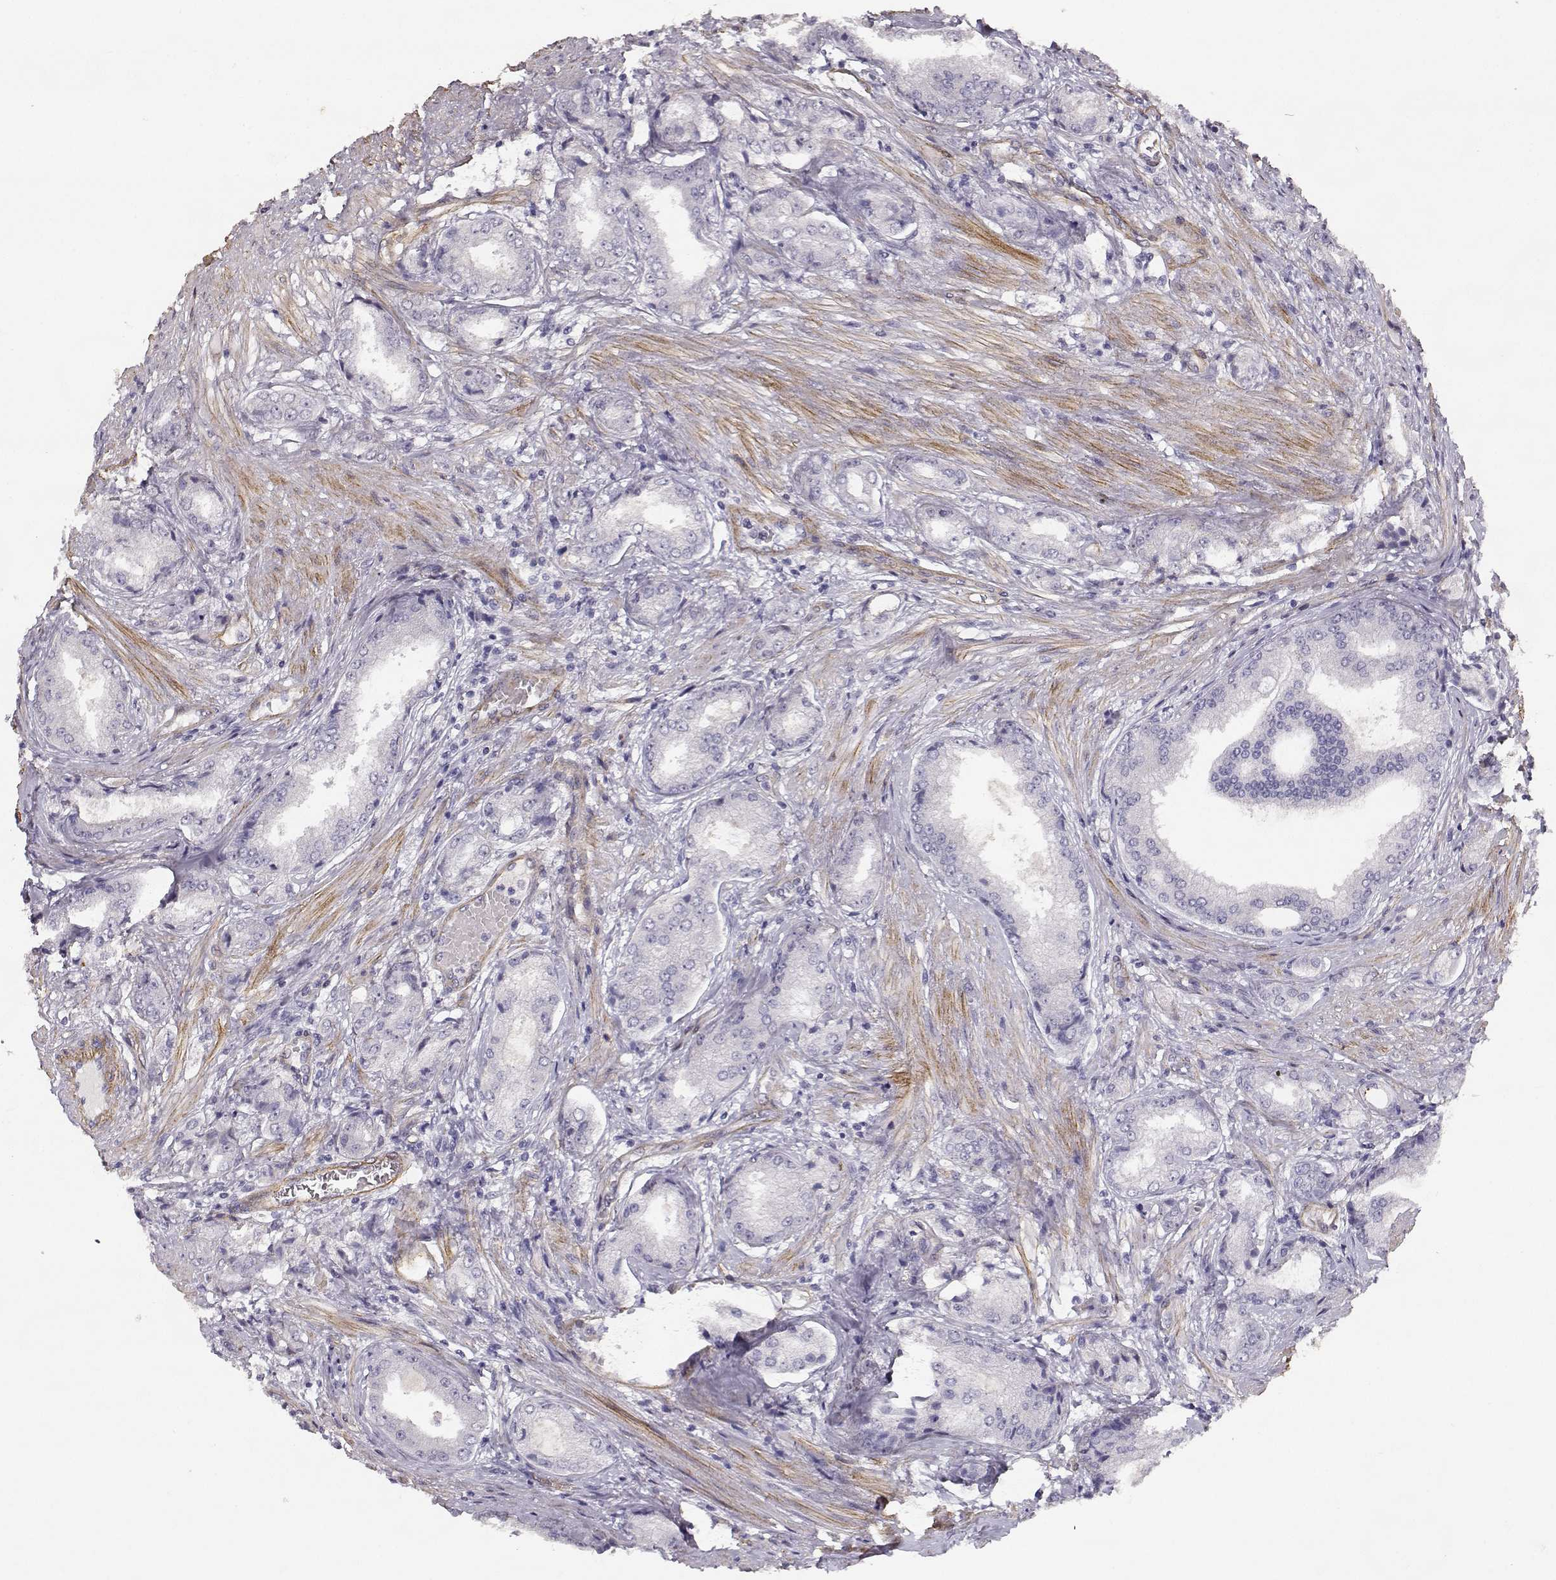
{"staining": {"intensity": "negative", "quantity": "none", "location": "none"}, "tissue": "prostate cancer", "cell_type": "Tumor cells", "image_type": "cancer", "snomed": [{"axis": "morphology", "description": "Adenocarcinoma, NOS"}, {"axis": "topography", "description": "Prostate"}], "caption": "An image of prostate cancer (adenocarcinoma) stained for a protein displays no brown staining in tumor cells.", "gene": "LAMC1", "patient": {"sex": "male", "age": 63}}